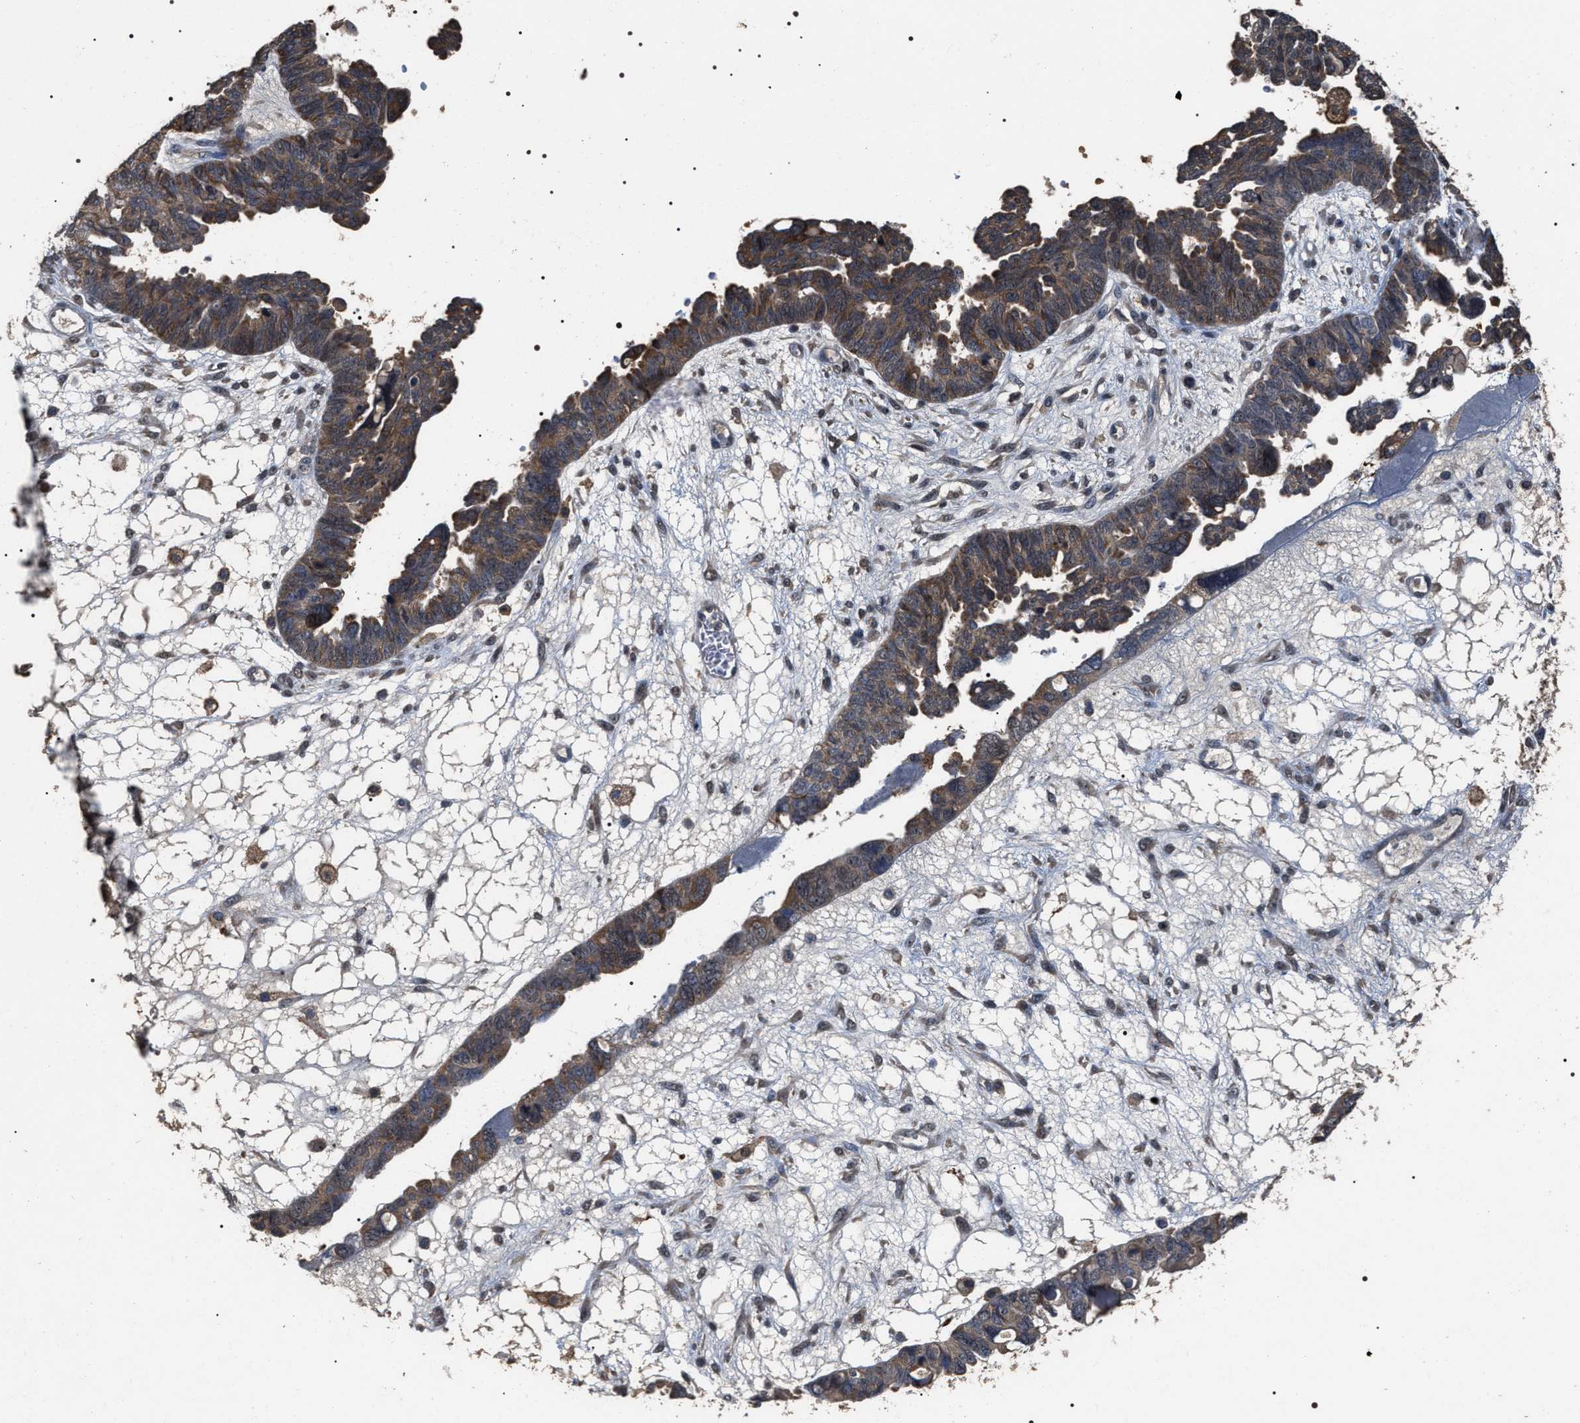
{"staining": {"intensity": "moderate", "quantity": ">75%", "location": "cytoplasmic/membranous"}, "tissue": "ovarian cancer", "cell_type": "Tumor cells", "image_type": "cancer", "snomed": [{"axis": "morphology", "description": "Cystadenocarcinoma, serous, NOS"}, {"axis": "topography", "description": "Ovary"}], "caption": "An image of serous cystadenocarcinoma (ovarian) stained for a protein shows moderate cytoplasmic/membranous brown staining in tumor cells.", "gene": "UPF3A", "patient": {"sex": "female", "age": 79}}